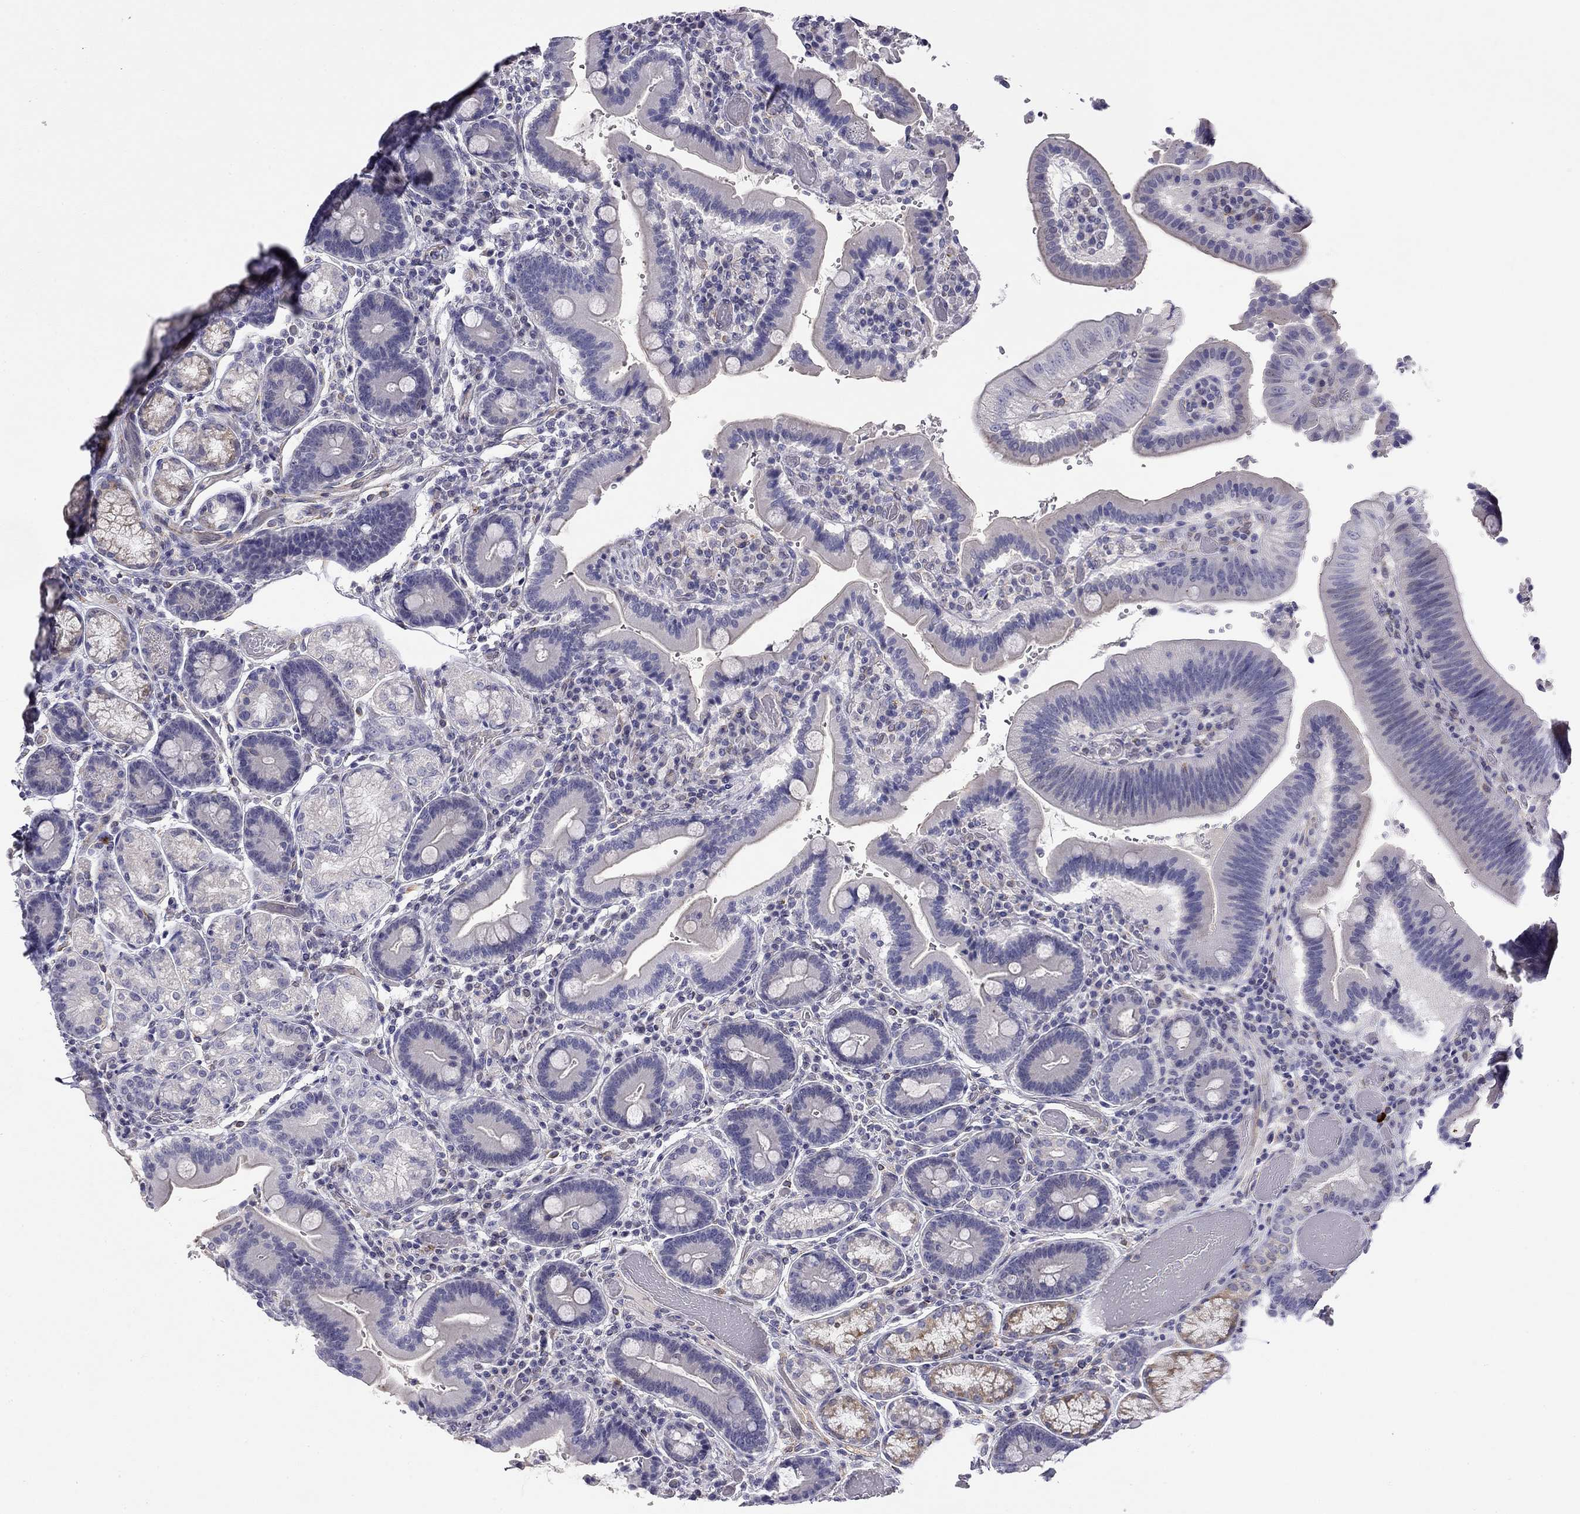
{"staining": {"intensity": "negative", "quantity": "none", "location": "none"}, "tissue": "duodenum", "cell_type": "Glandular cells", "image_type": "normal", "snomed": [{"axis": "morphology", "description": "Normal tissue, NOS"}, {"axis": "topography", "description": "Duodenum"}], "caption": "Immunohistochemistry of benign duodenum exhibits no staining in glandular cells.", "gene": "RTL1", "patient": {"sex": "female", "age": 62}}